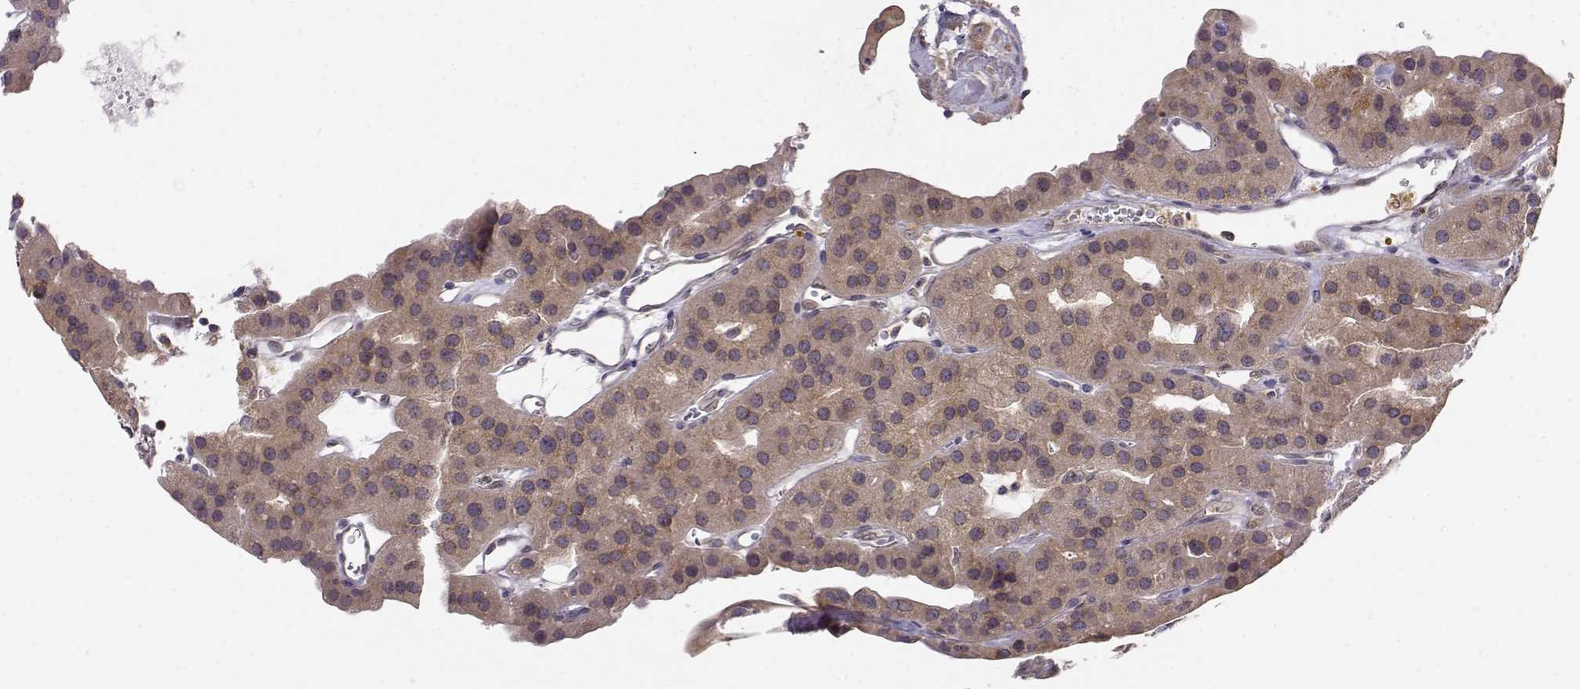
{"staining": {"intensity": "weak", "quantity": ">75%", "location": "cytoplasmic/membranous"}, "tissue": "parathyroid gland", "cell_type": "Glandular cells", "image_type": "normal", "snomed": [{"axis": "morphology", "description": "Normal tissue, NOS"}, {"axis": "morphology", "description": "Adenoma, NOS"}, {"axis": "topography", "description": "Parathyroid gland"}], "caption": "Benign parathyroid gland shows weak cytoplasmic/membranous positivity in about >75% of glandular cells.", "gene": "ERGIC2", "patient": {"sex": "female", "age": 86}}